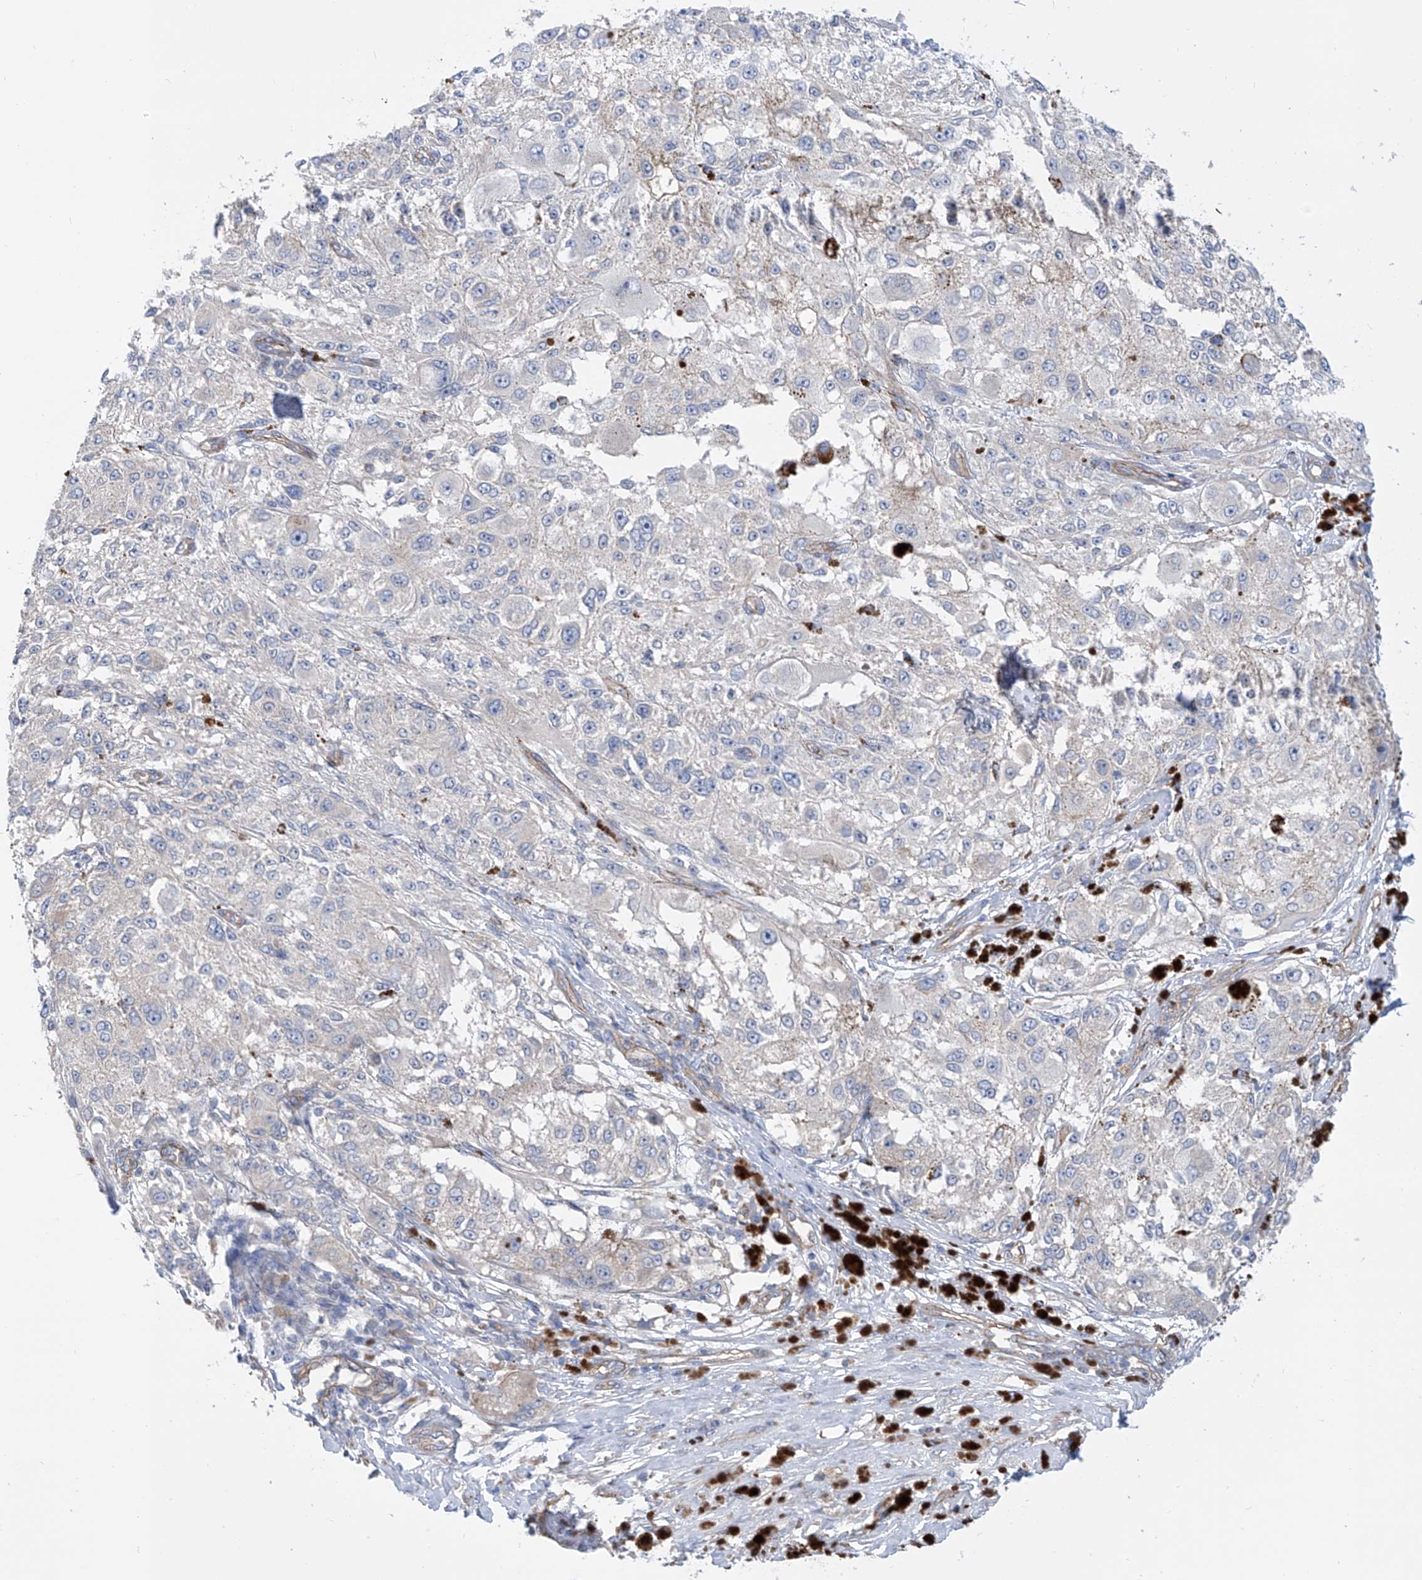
{"staining": {"intensity": "negative", "quantity": "none", "location": "none"}, "tissue": "melanoma", "cell_type": "Tumor cells", "image_type": "cancer", "snomed": [{"axis": "morphology", "description": "Necrosis, NOS"}, {"axis": "morphology", "description": "Malignant melanoma, NOS"}, {"axis": "topography", "description": "Skin"}], "caption": "This is an immunohistochemistry histopathology image of malignant melanoma. There is no positivity in tumor cells.", "gene": "TMEM209", "patient": {"sex": "female", "age": 87}}